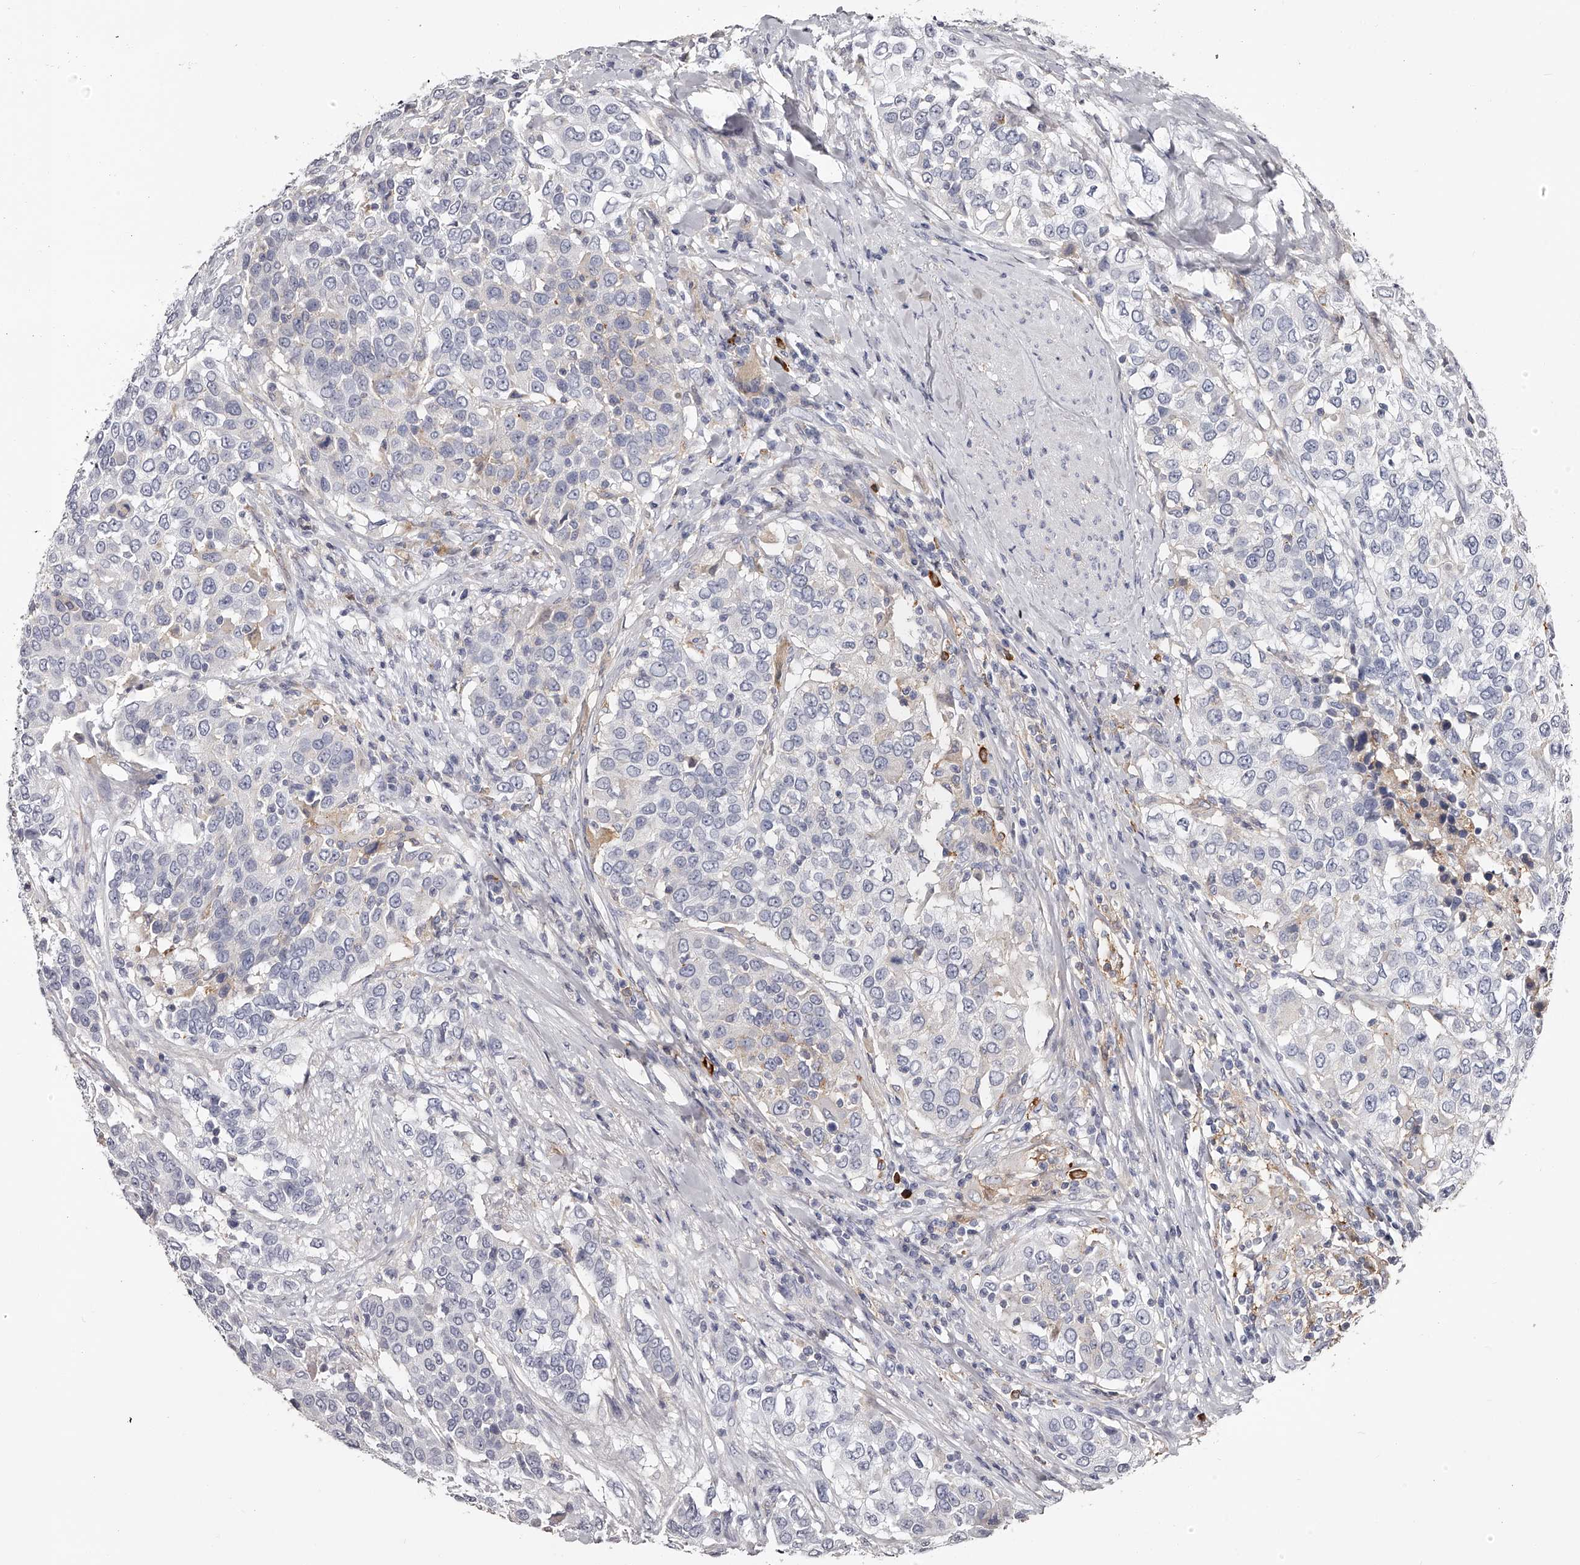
{"staining": {"intensity": "negative", "quantity": "none", "location": "none"}, "tissue": "urothelial cancer", "cell_type": "Tumor cells", "image_type": "cancer", "snomed": [{"axis": "morphology", "description": "Urothelial carcinoma, High grade"}, {"axis": "topography", "description": "Urinary bladder"}], "caption": "Tumor cells are negative for protein expression in human urothelial cancer.", "gene": "PACSIN1", "patient": {"sex": "female", "age": 80}}